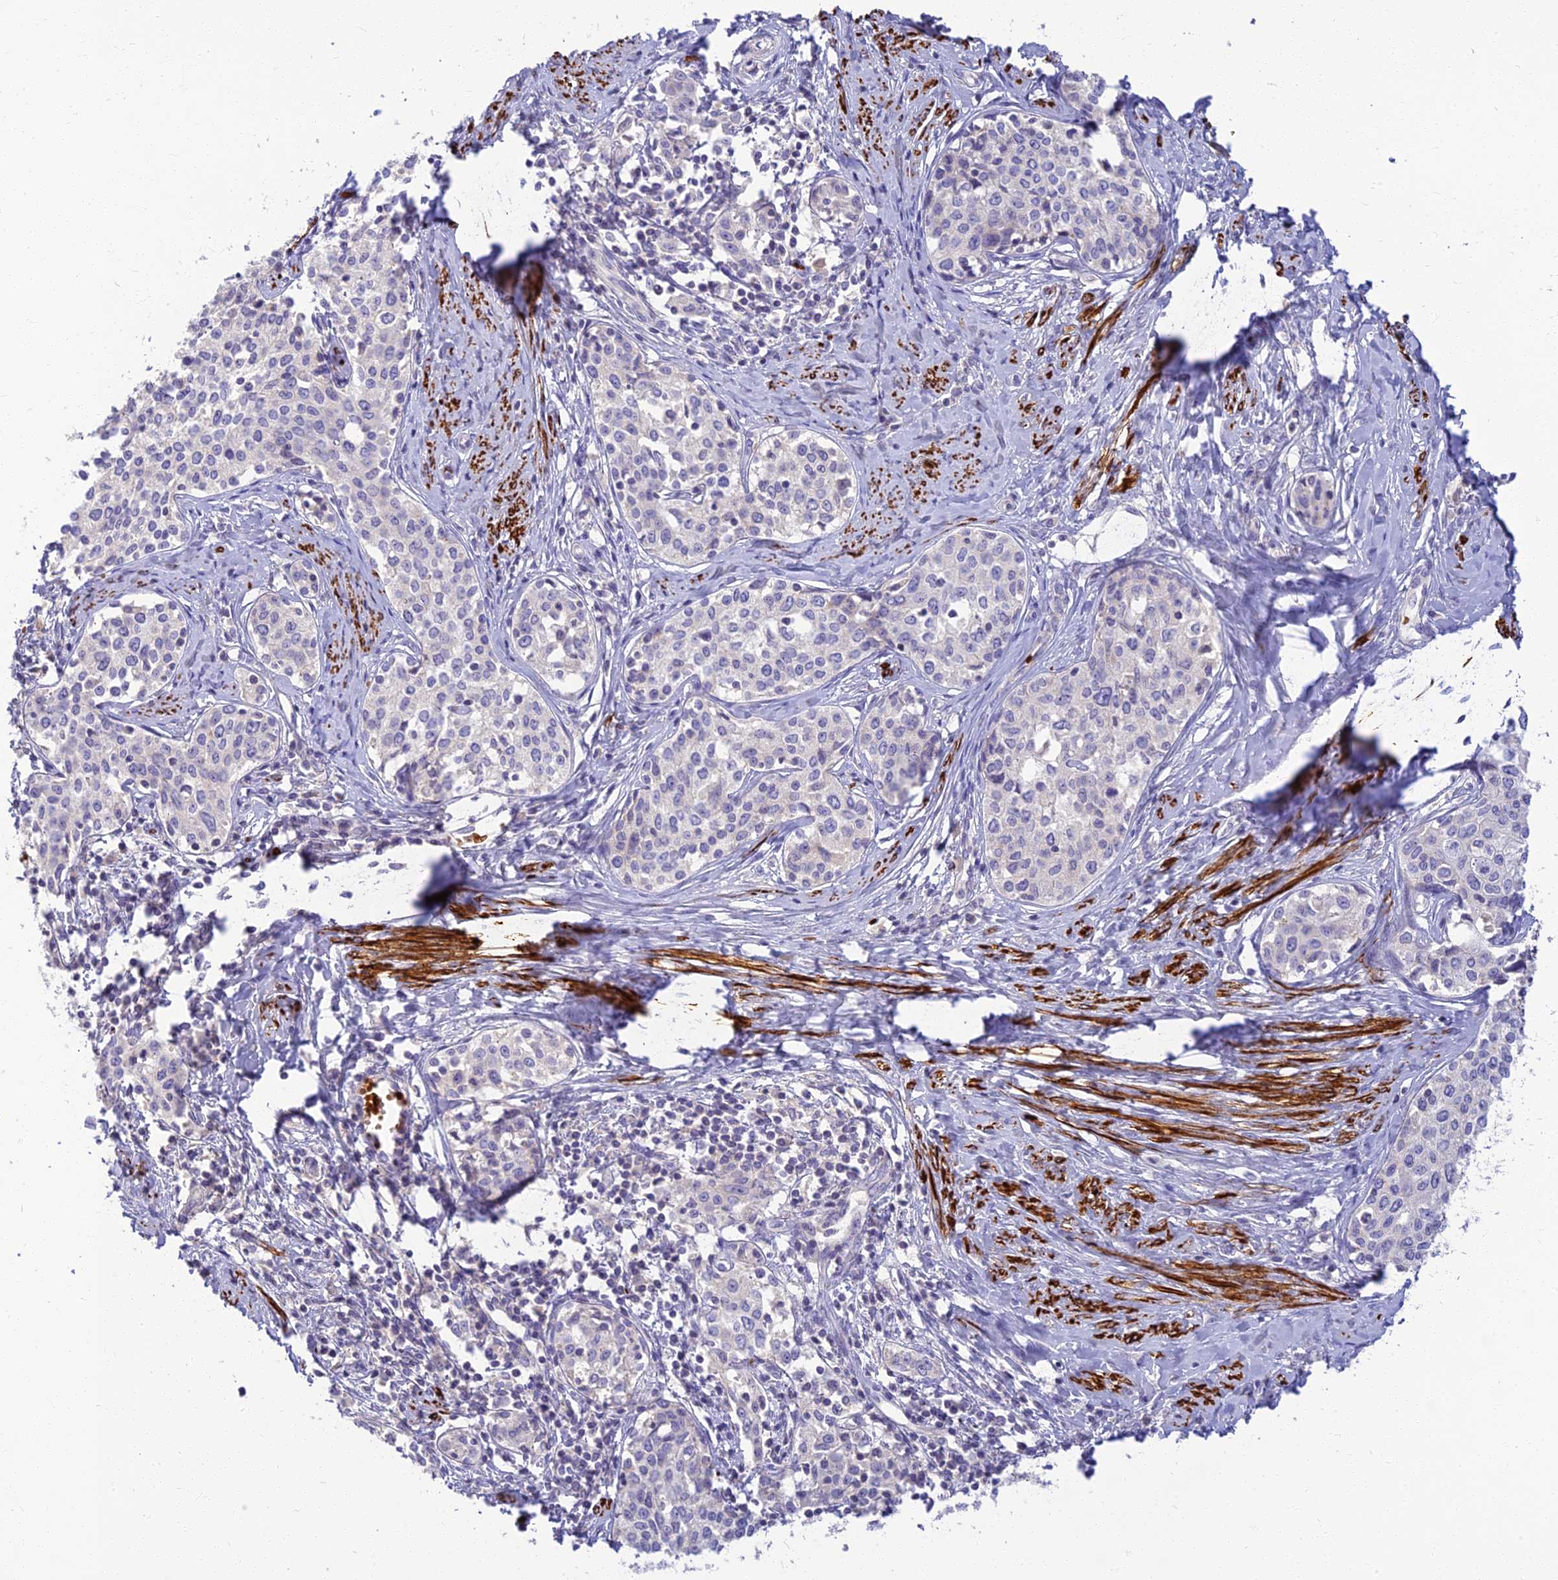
{"staining": {"intensity": "negative", "quantity": "none", "location": "none"}, "tissue": "cervical cancer", "cell_type": "Tumor cells", "image_type": "cancer", "snomed": [{"axis": "morphology", "description": "Squamous cell carcinoma, NOS"}, {"axis": "morphology", "description": "Adenocarcinoma, NOS"}, {"axis": "topography", "description": "Cervix"}], "caption": "Immunohistochemistry image of adenocarcinoma (cervical) stained for a protein (brown), which exhibits no positivity in tumor cells.", "gene": "CLIP4", "patient": {"sex": "female", "age": 52}}